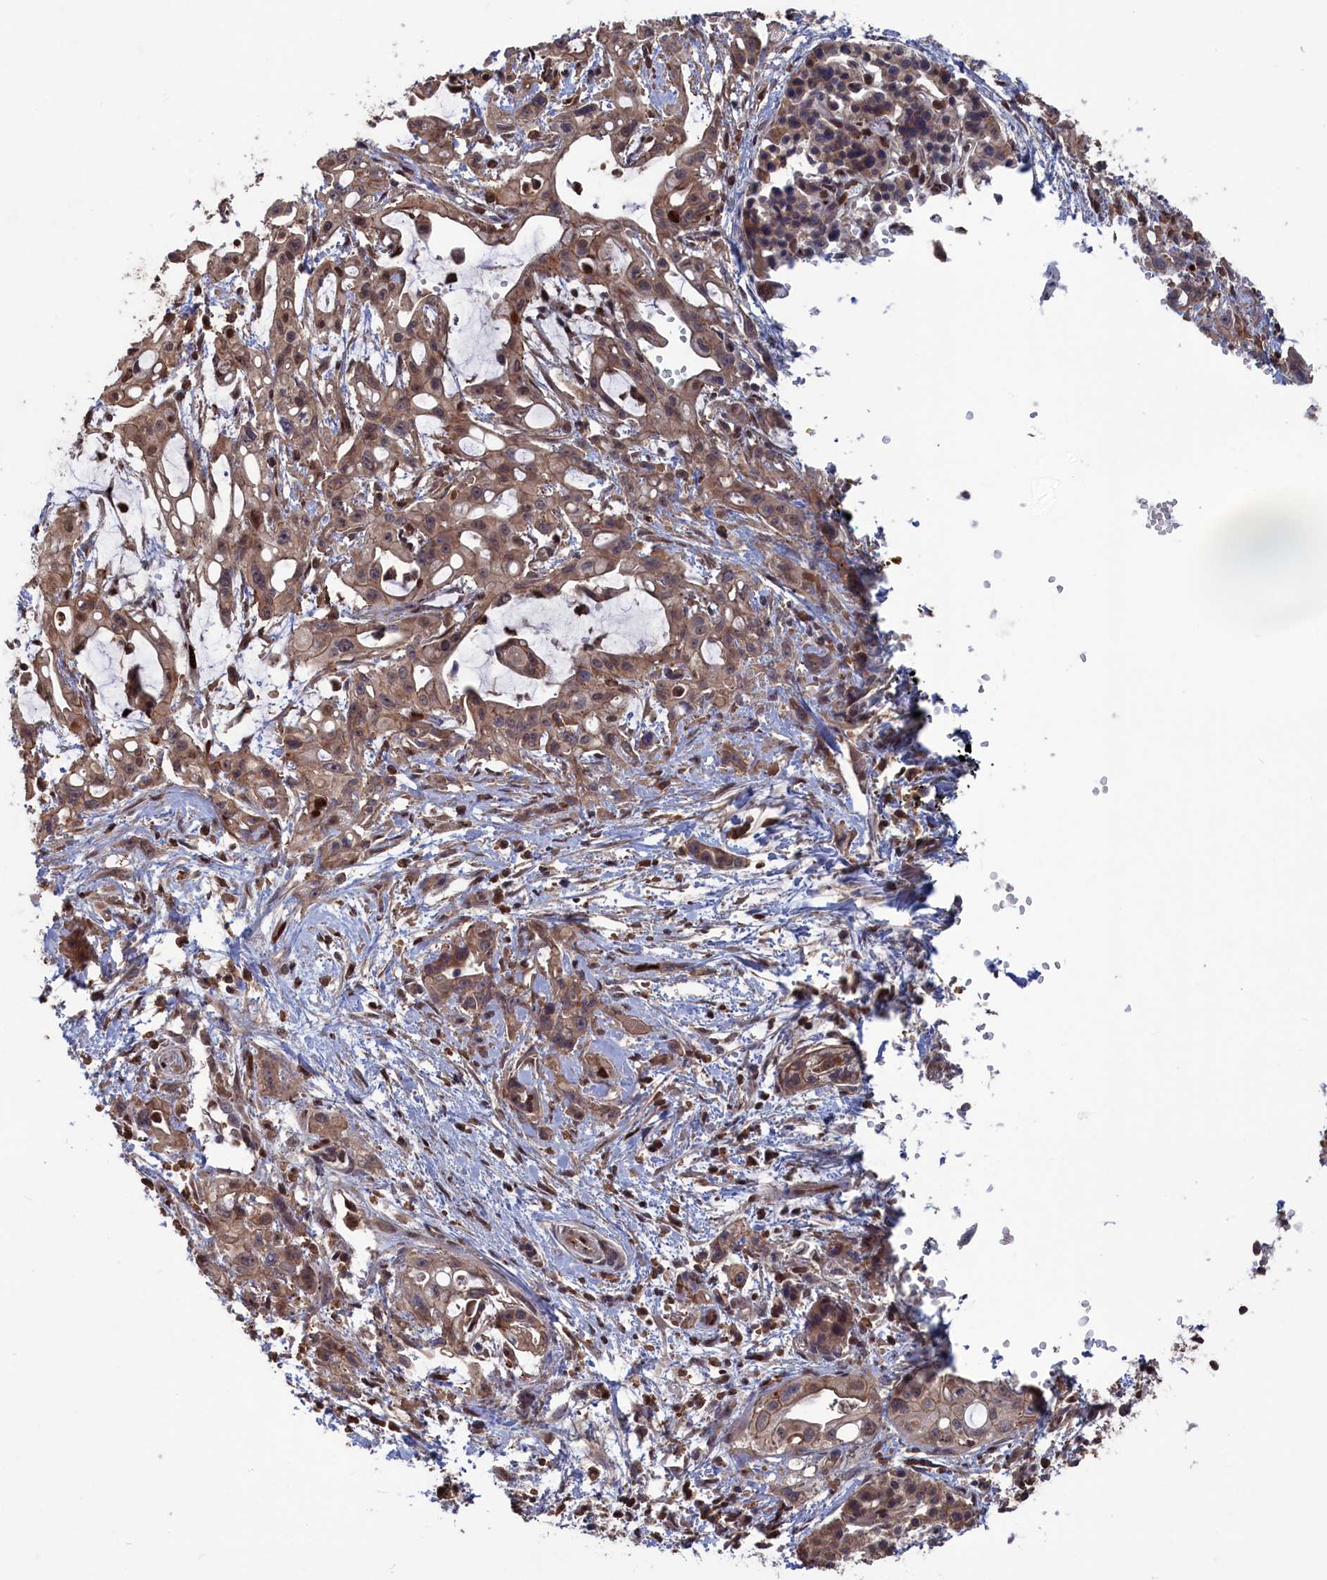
{"staining": {"intensity": "moderate", "quantity": "25%-75%", "location": "cytoplasmic/membranous,nuclear"}, "tissue": "pancreatic cancer", "cell_type": "Tumor cells", "image_type": "cancer", "snomed": [{"axis": "morphology", "description": "Adenocarcinoma, NOS"}, {"axis": "topography", "description": "Pancreas"}], "caption": "Pancreatic cancer tissue shows moderate cytoplasmic/membranous and nuclear expression in approximately 25%-75% of tumor cells, visualized by immunohistochemistry. The staining is performed using DAB (3,3'-diaminobenzidine) brown chromogen to label protein expression. The nuclei are counter-stained blue using hematoxylin.", "gene": "PLA2G15", "patient": {"sex": "male", "age": 68}}